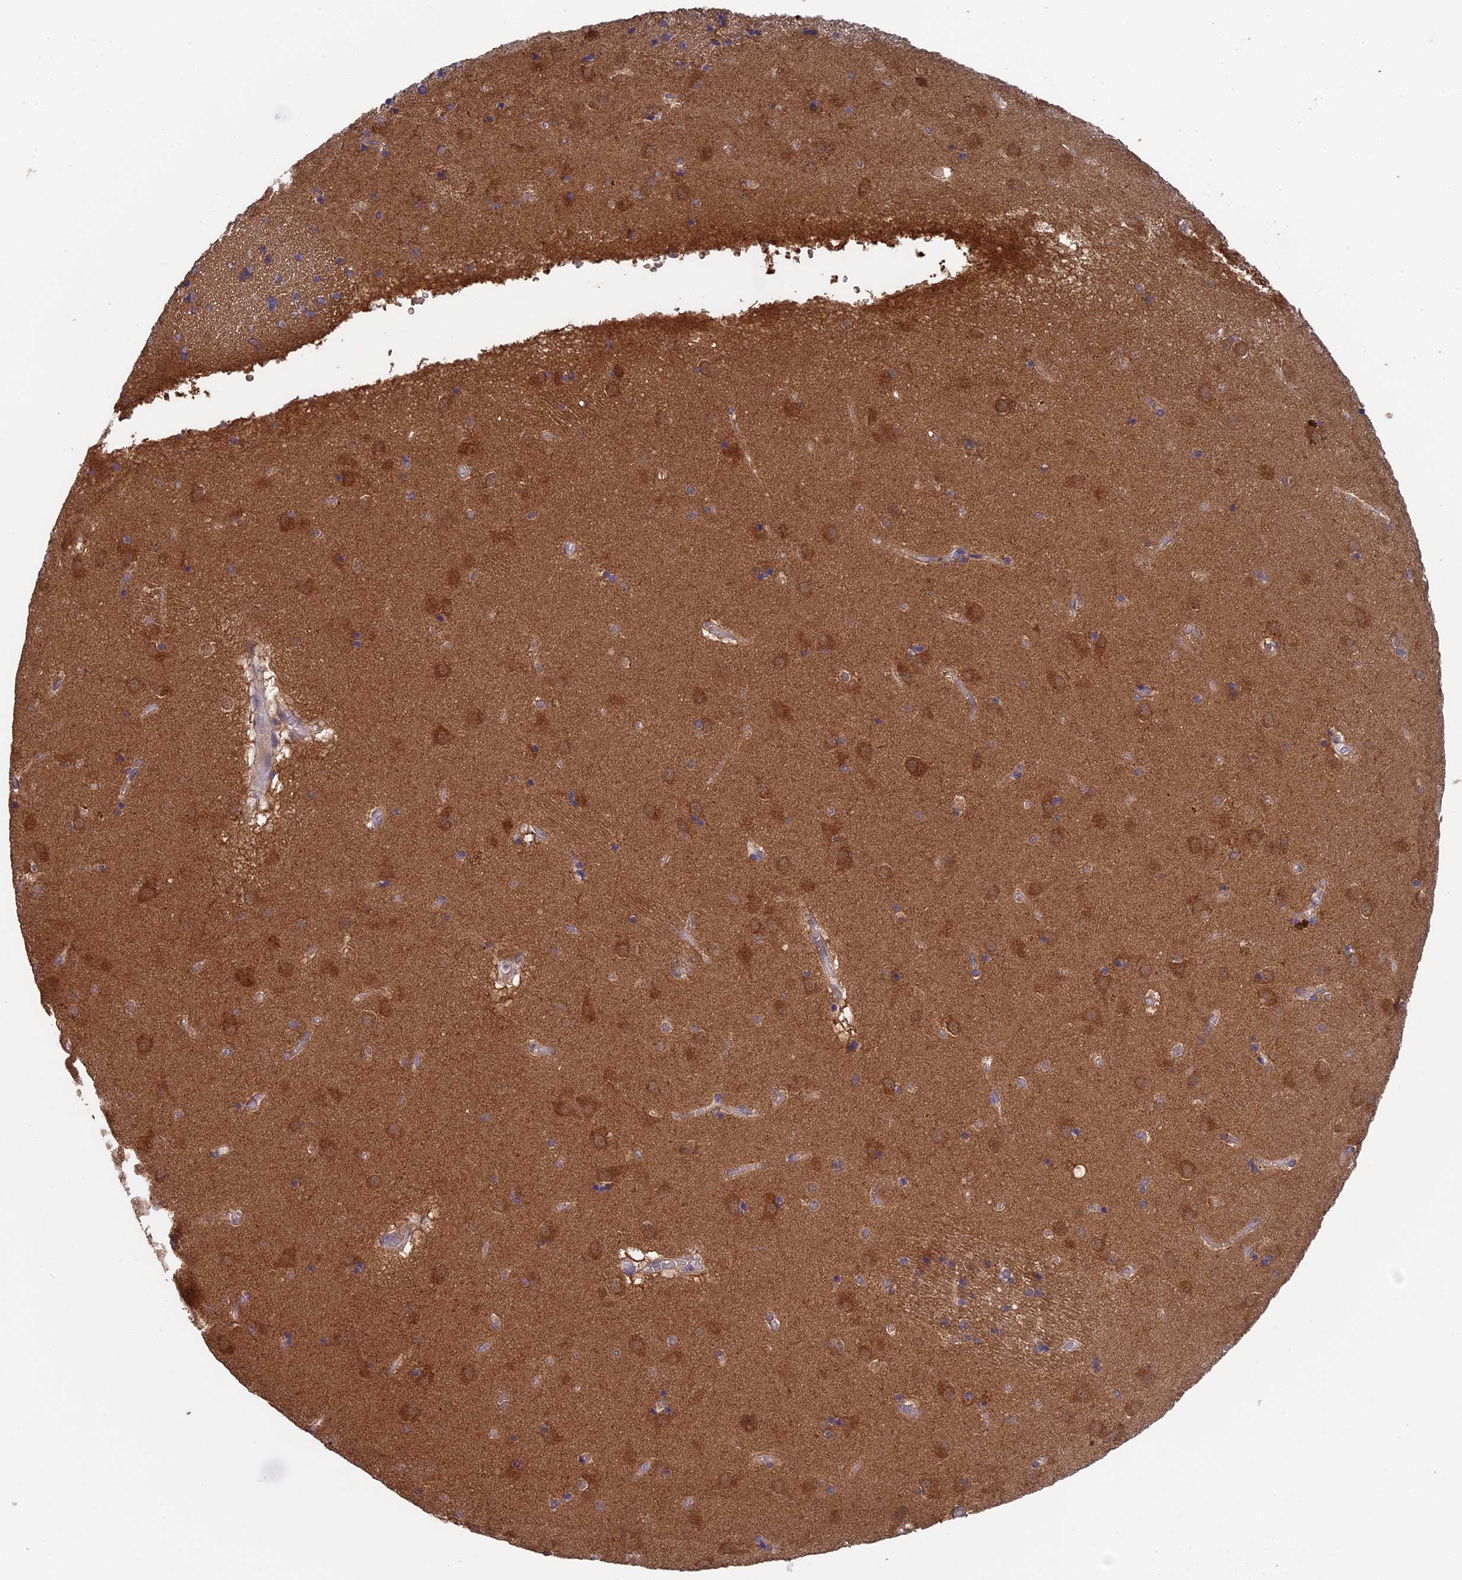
{"staining": {"intensity": "moderate", "quantity": "<25%", "location": "cytoplasmic/membranous"}, "tissue": "caudate", "cell_type": "Glial cells", "image_type": "normal", "snomed": [{"axis": "morphology", "description": "Normal tissue, NOS"}, {"axis": "topography", "description": "Lateral ventricle wall"}], "caption": "Protein staining of normal caudate demonstrates moderate cytoplasmic/membranous expression in approximately <25% of glial cells. Nuclei are stained in blue.", "gene": "LCMT1", "patient": {"sex": "male", "age": 70}}